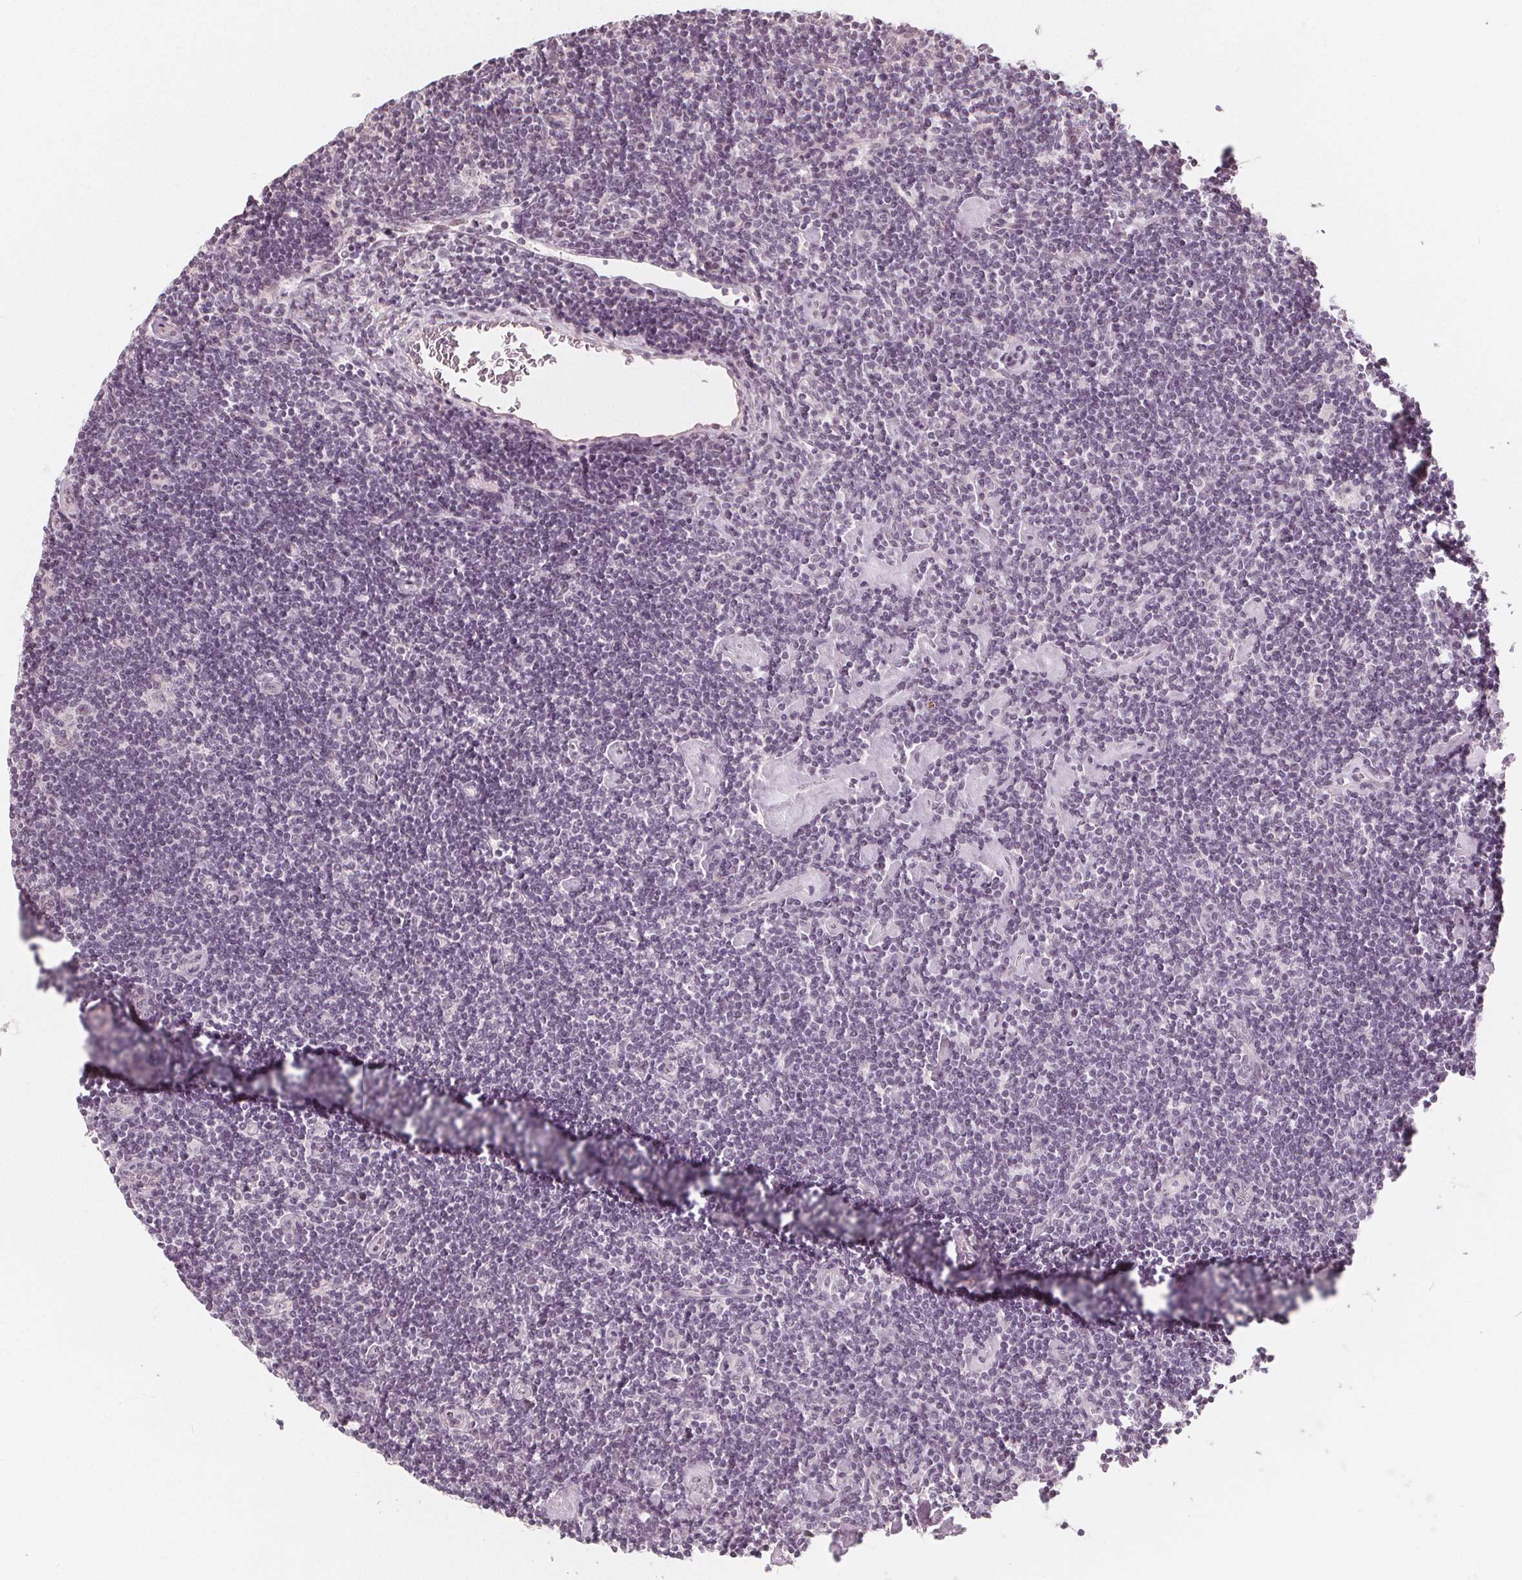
{"staining": {"intensity": "negative", "quantity": "none", "location": "none"}, "tissue": "lymphoma", "cell_type": "Tumor cells", "image_type": "cancer", "snomed": [{"axis": "morphology", "description": "Hodgkin's disease, NOS"}, {"axis": "topography", "description": "Lymph node"}], "caption": "This is an immunohistochemistry photomicrograph of lymphoma. There is no expression in tumor cells.", "gene": "NUP210L", "patient": {"sex": "male", "age": 40}}